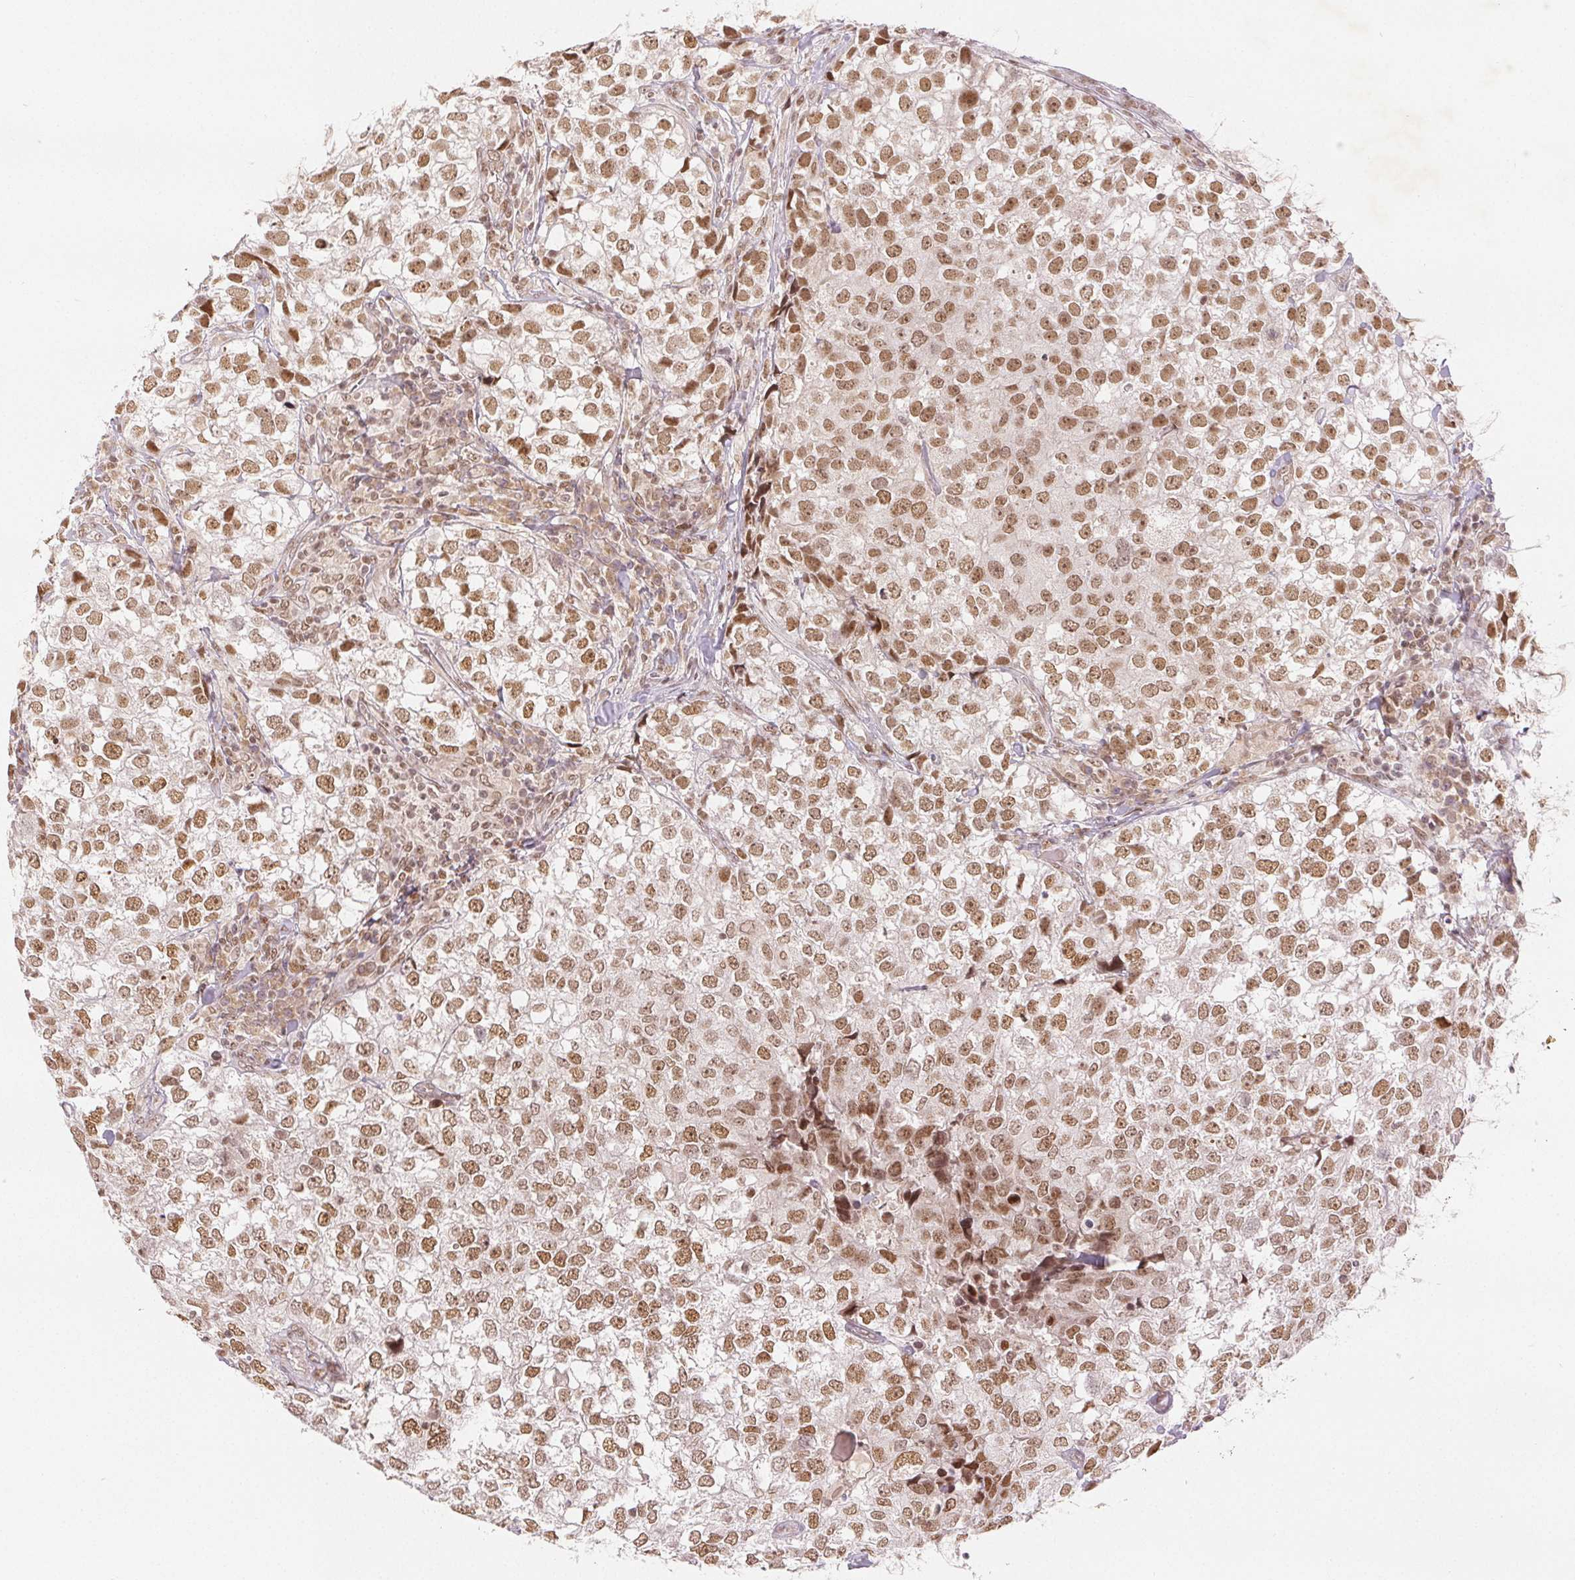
{"staining": {"intensity": "moderate", "quantity": ">75%", "location": "nuclear"}, "tissue": "breast cancer", "cell_type": "Tumor cells", "image_type": "cancer", "snomed": [{"axis": "morphology", "description": "Duct carcinoma"}, {"axis": "topography", "description": "Breast"}], "caption": "Immunohistochemical staining of breast cancer demonstrates medium levels of moderate nuclear protein positivity in about >75% of tumor cells.", "gene": "DEK", "patient": {"sex": "female", "age": 30}}